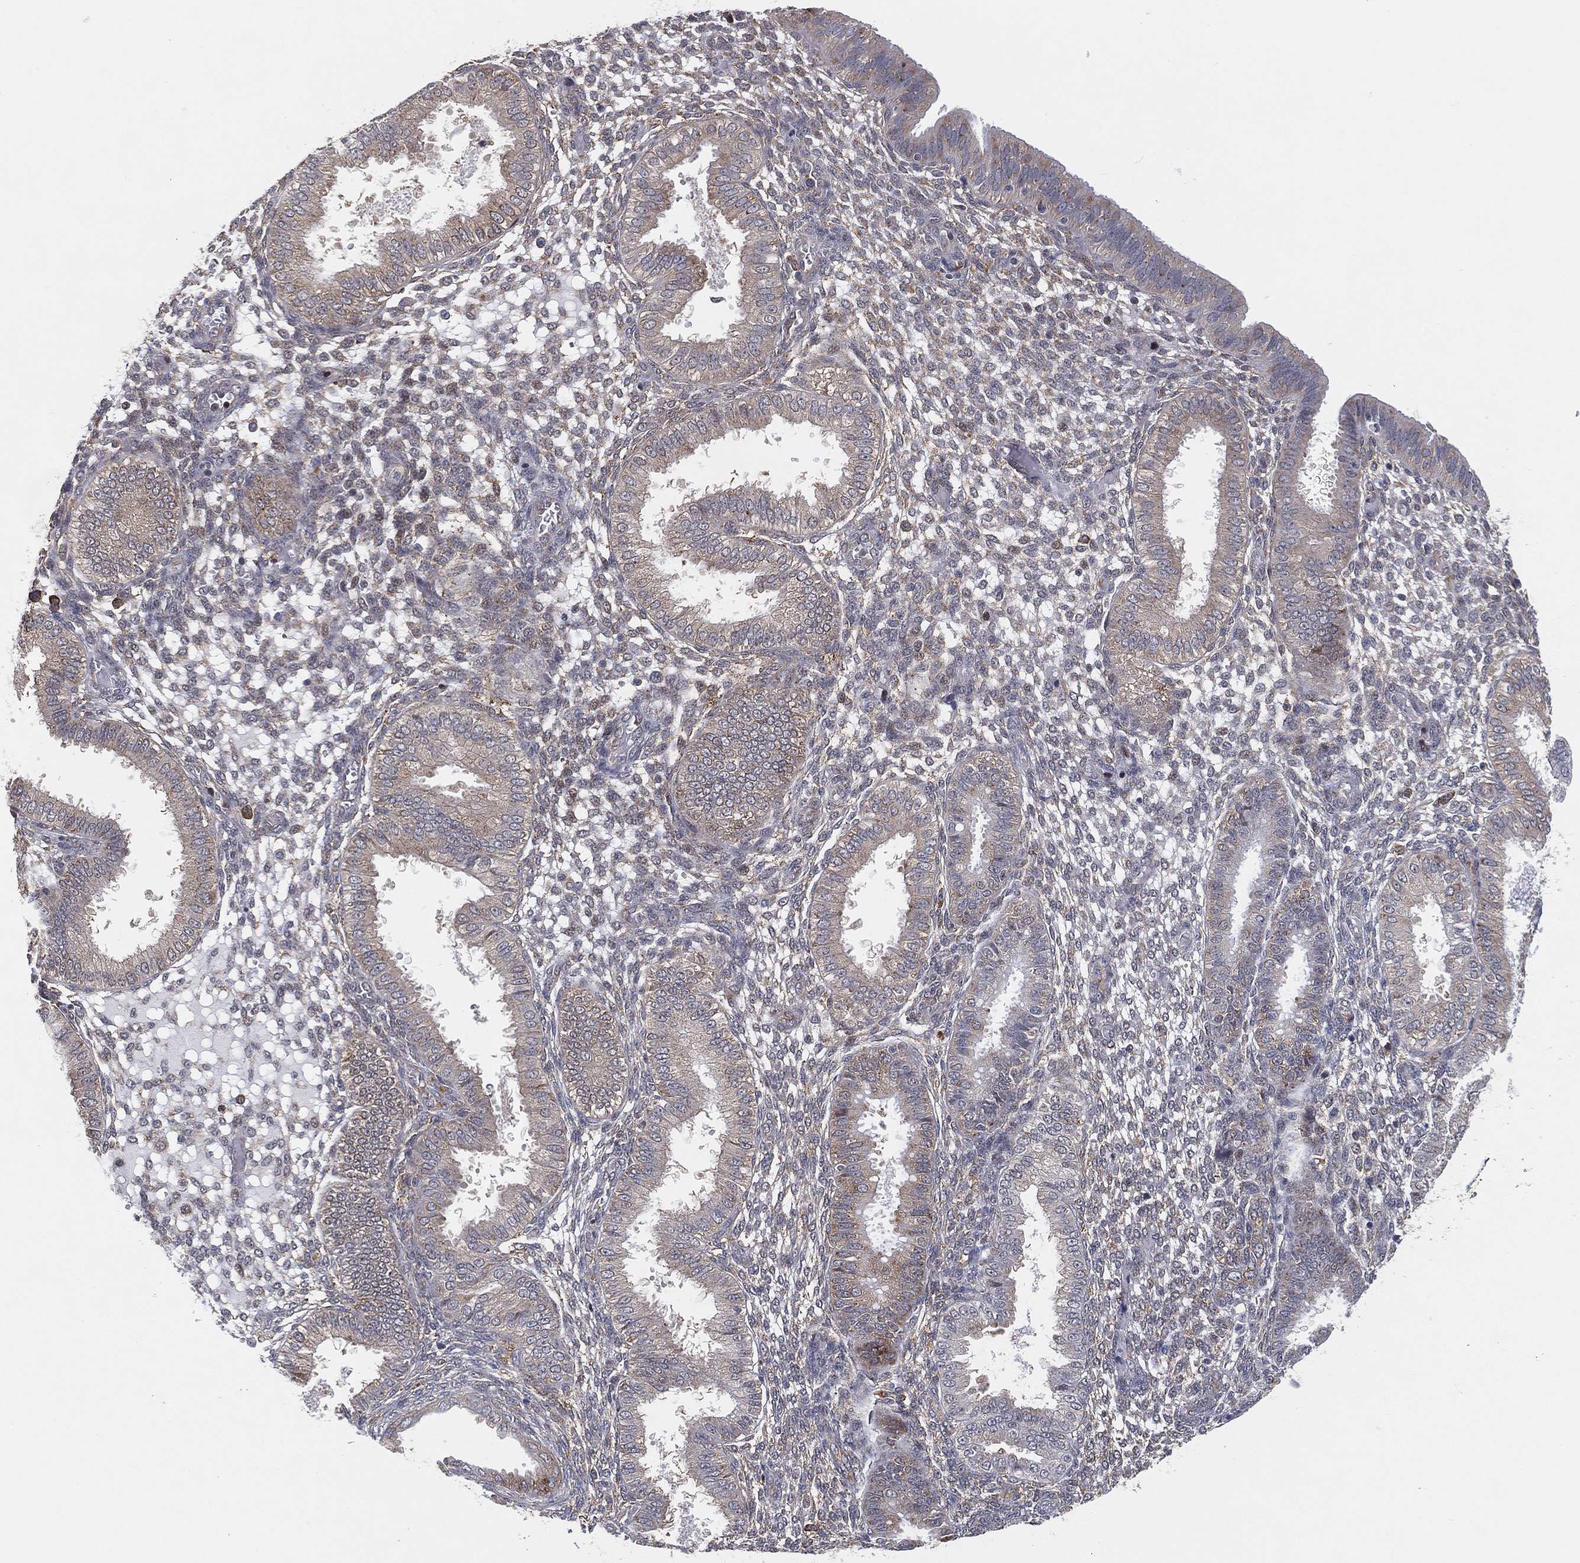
{"staining": {"intensity": "negative", "quantity": "none", "location": "none"}, "tissue": "endometrium", "cell_type": "Cells in endometrial stroma", "image_type": "normal", "snomed": [{"axis": "morphology", "description": "Normal tissue, NOS"}, {"axis": "topography", "description": "Endometrium"}], "caption": "A histopathology image of endometrium stained for a protein reveals no brown staining in cells in endometrial stroma.", "gene": "TMTC4", "patient": {"sex": "female", "age": 43}}